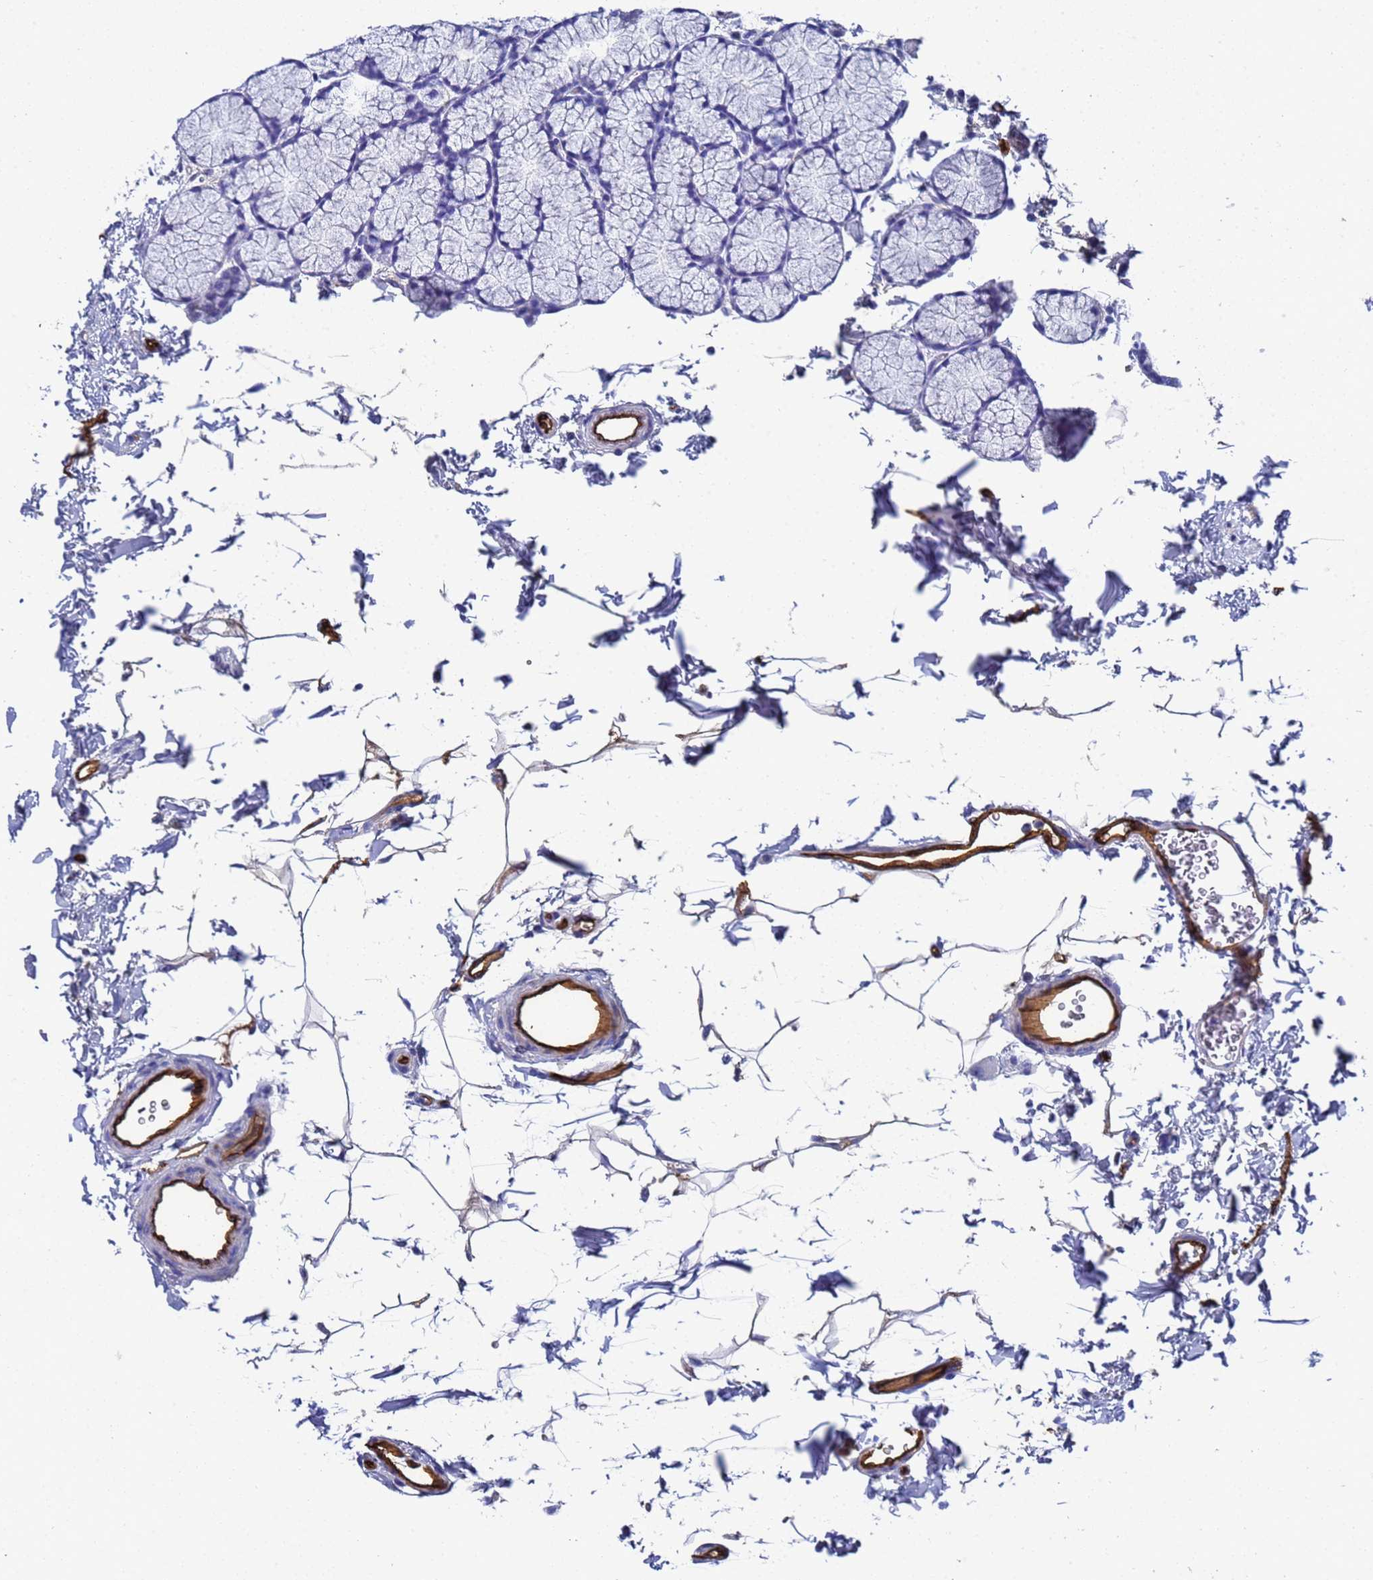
{"staining": {"intensity": "negative", "quantity": "none", "location": "none"}, "tissue": "duodenum", "cell_type": "Glandular cells", "image_type": "normal", "snomed": [{"axis": "morphology", "description": "Normal tissue, NOS"}, {"axis": "topography", "description": "Duodenum"}], "caption": "Protein analysis of unremarkable duodenum shows no significant positivity in glandular cells. Brightfield microscopy of immunohistochemistry (IHC) stained with DAB (brown) and hematoxylin (blue), captured at high magnification.", "gene": "ADIPOQ", "patient": {"sex": "male", "age": 35}}